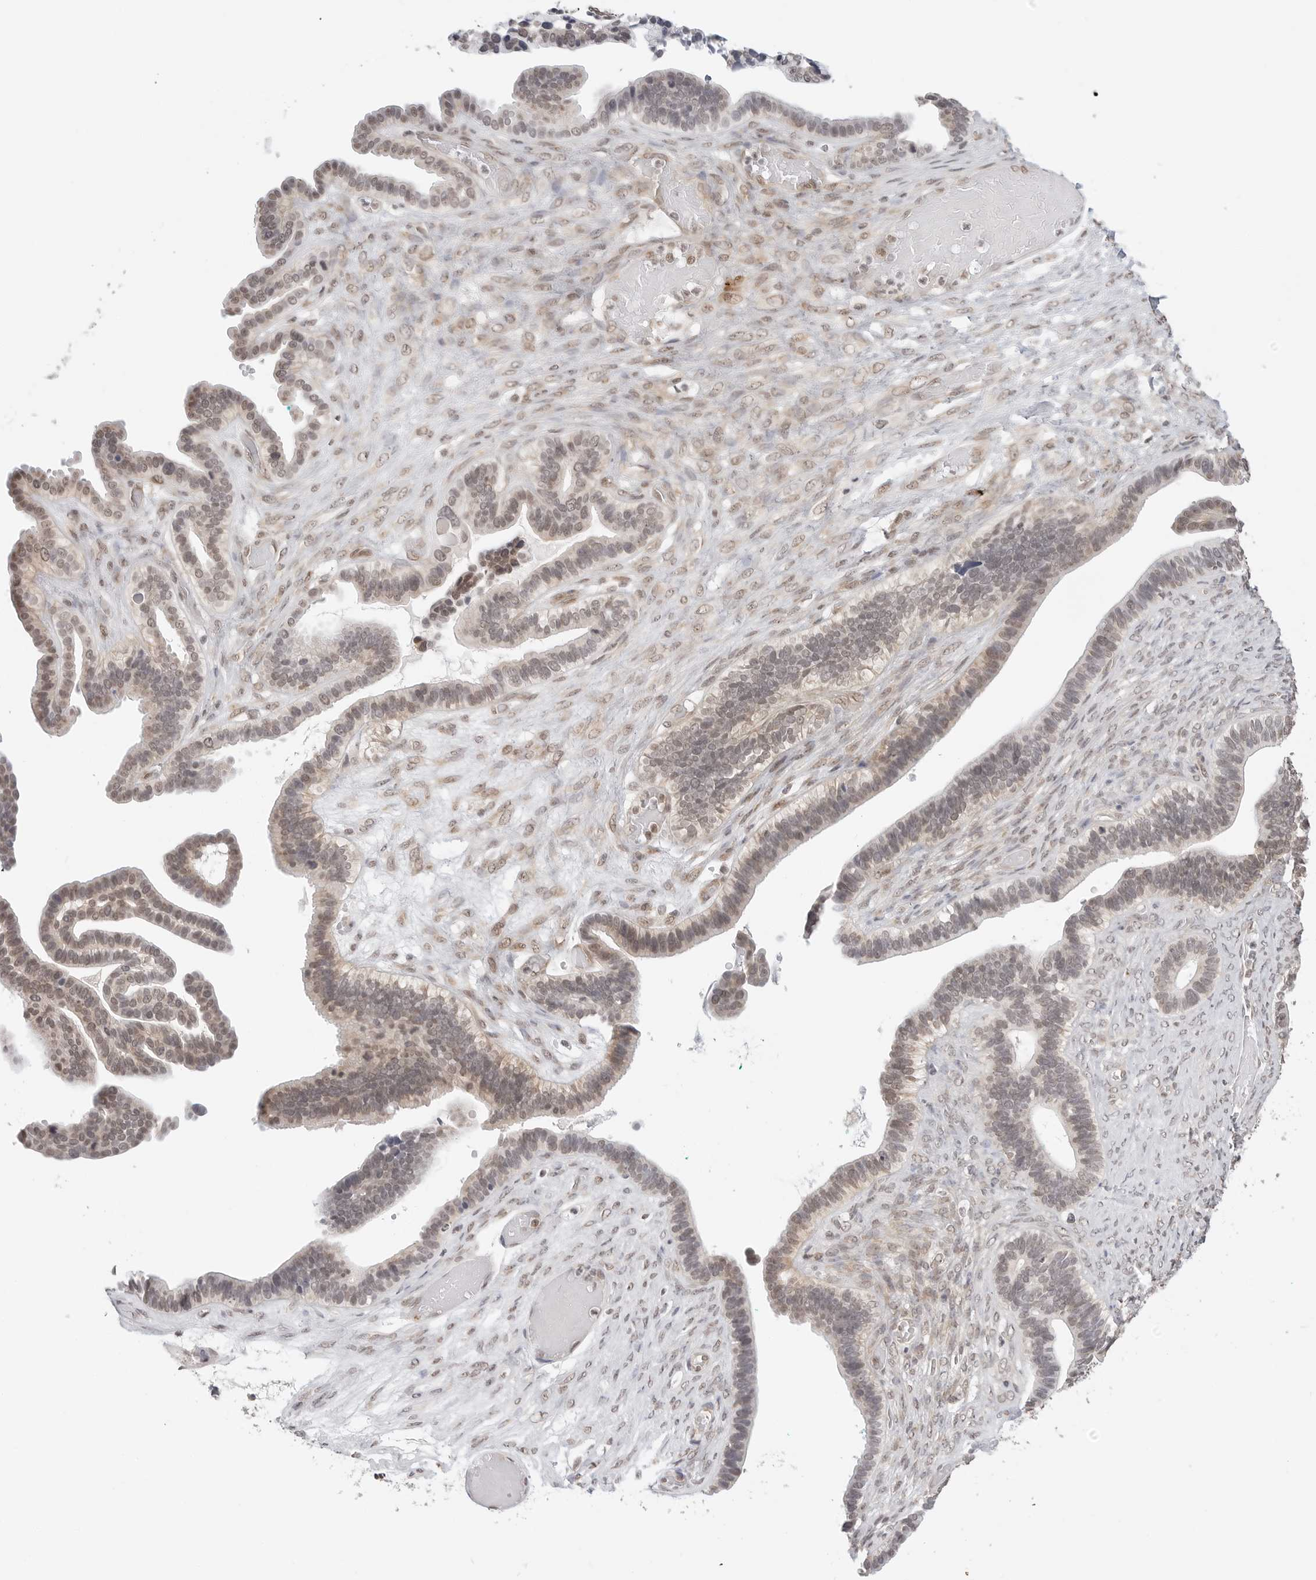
{"staining": {"intensity": "moderate", "quantity": "25%-75%", "location": "cytoplasmic/membranous,nuclear"}, "tissue": "ovarian cancer", "cell_type": "Tumor cells", "image_type": "cancer", "snomed": [{"axis": "morphology", "description": "Cystadenocarcinoma, serous, NOS"}, {"axis": "topography", "description": "Ovary"}], "caption": "A medium amount of moderate cytoplasmic/membranous and nuclear expression is identified in approximately 25%-75% of tumor cells in serous cystadenocarcinoma (ovarian) tissue.", "gene": "METAP1", "patient": {"sex": "female", "age": 56}}